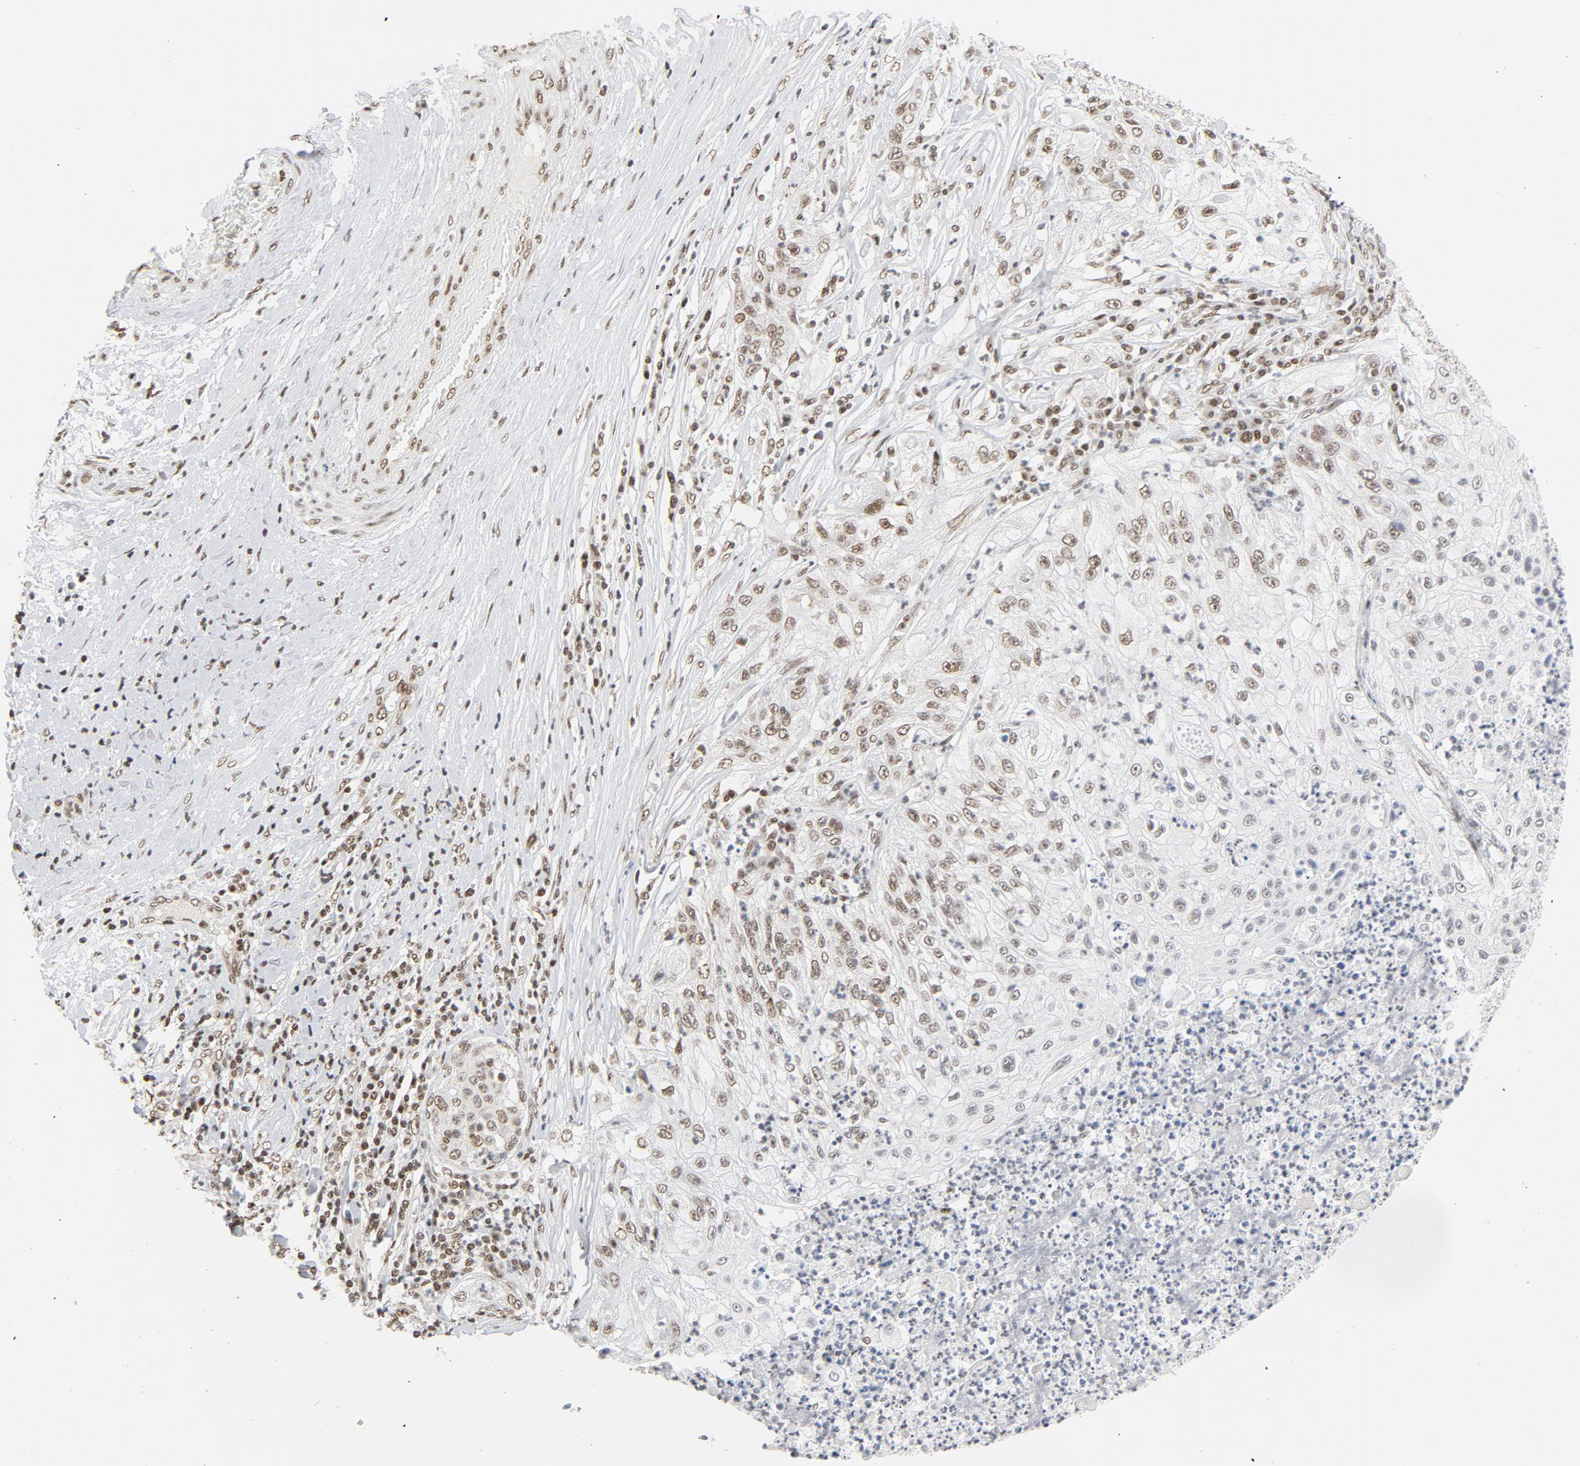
{"staining": {"intensity": "weak", "quantity": ">75%", "location": "nuclear"}, "tissue": "lung cancer", "cell_type": "Tumor cells", "image_type": "cancer", "snomed": [{"axis": "morphology", "description": "Inflammation, NOS"}, {"axis": "morphology", "description": "Squamous cell carcinoma, NOS"}, {"axis": "topography", "description": "Lymph node"}, {"axis": "topography", "description": "Soft tissue"}, {"axis": "topography", "description": "Lung"}], "caption": "The immunohistochemical stain highlights weak nuclear staining in tumor cells of lung squamous cell carcinoma tissue.", "gene": "ERCC1", "patient": {"sex": "male", "age": 66}}